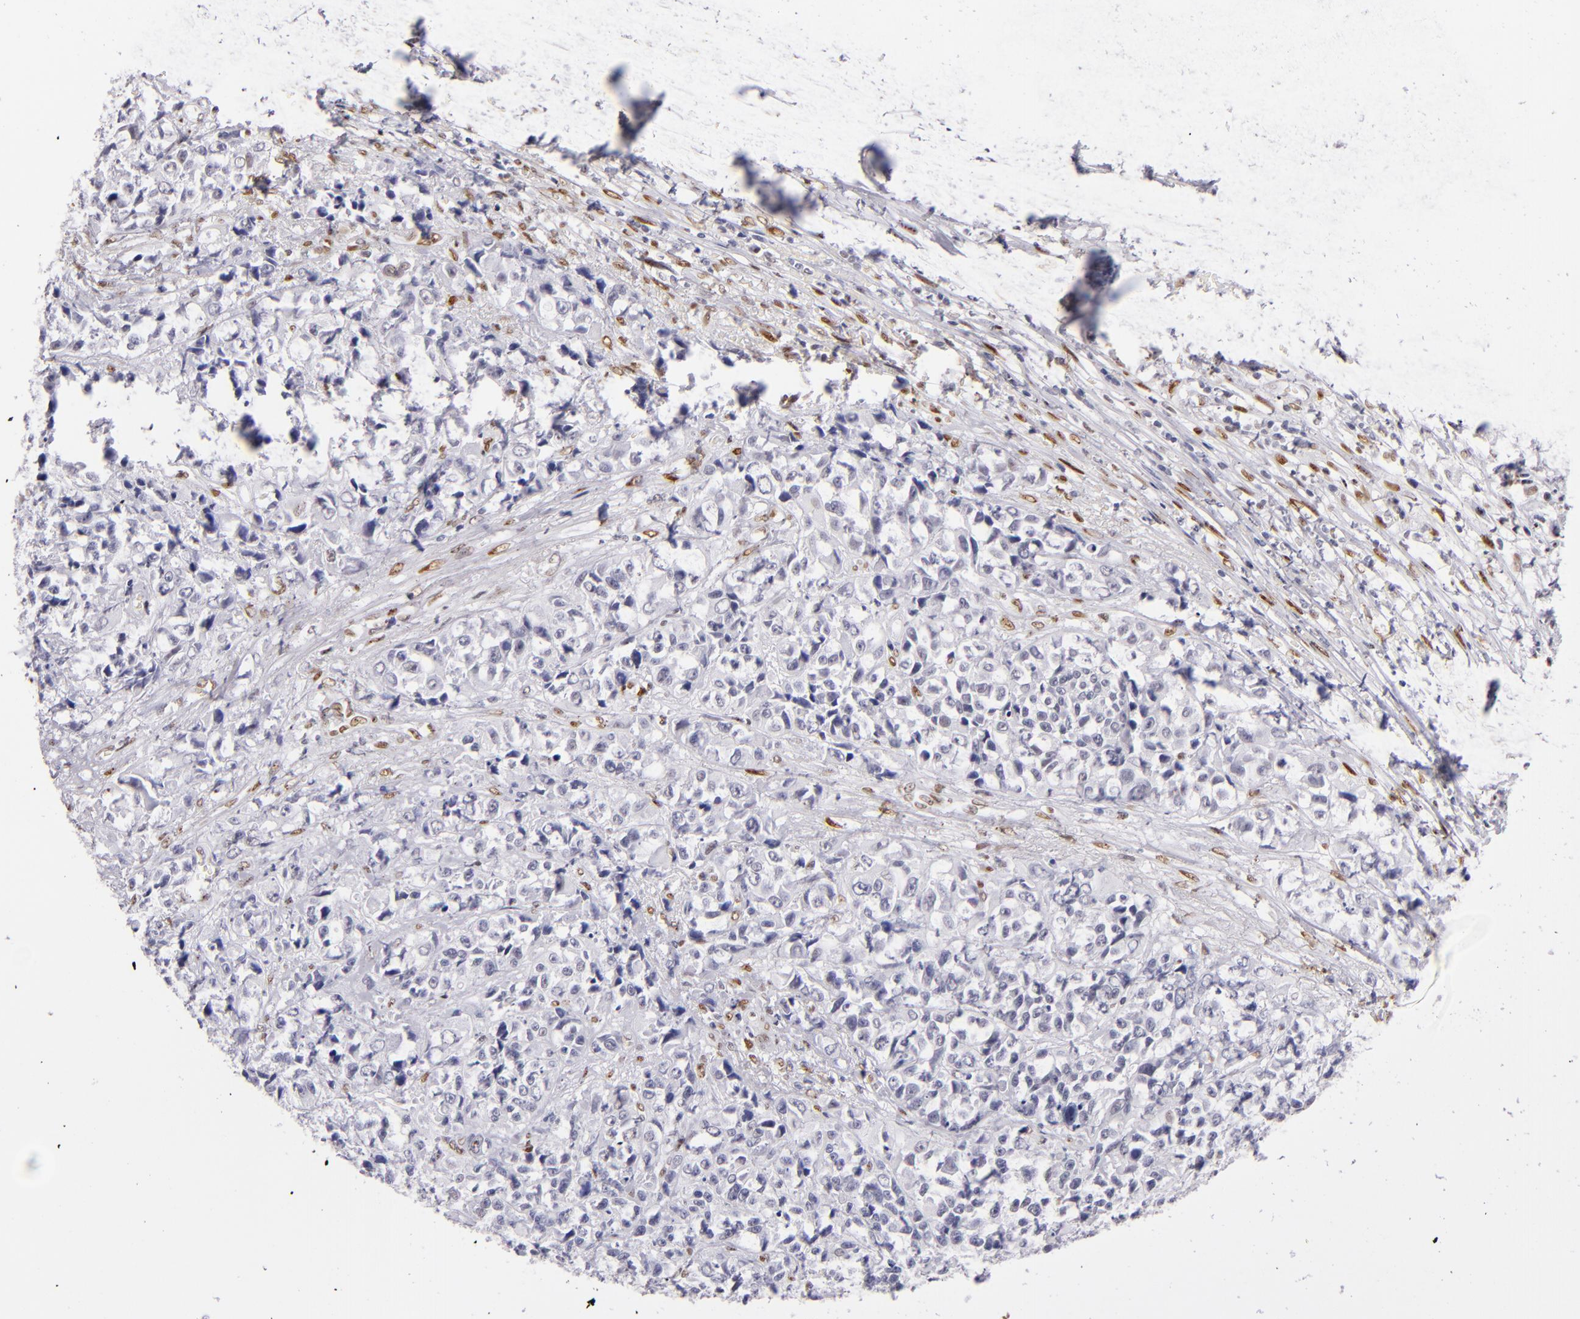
{"staining": {"intensity": "negative", "quantity": "none", "location": "none"}, "tissue": "urothelial cancer", "cell_type": "Tumor cells", "image_type": "cancer", "snomed": [{"axis": "morphology", "description": "Urothelial carcinoma, High grade"}, {"axis": "topography", "description": "Urinary bladder"}], "caption": "Tumor cells show no significant protein positivity in urothelial carcinoma (high-grade). The staining is performed using DAB brown chromogen with nuclei counter-stained in using hematoxylin.", "gene": "TOP3A", "patient": {"sex": "female", "age": 81}}